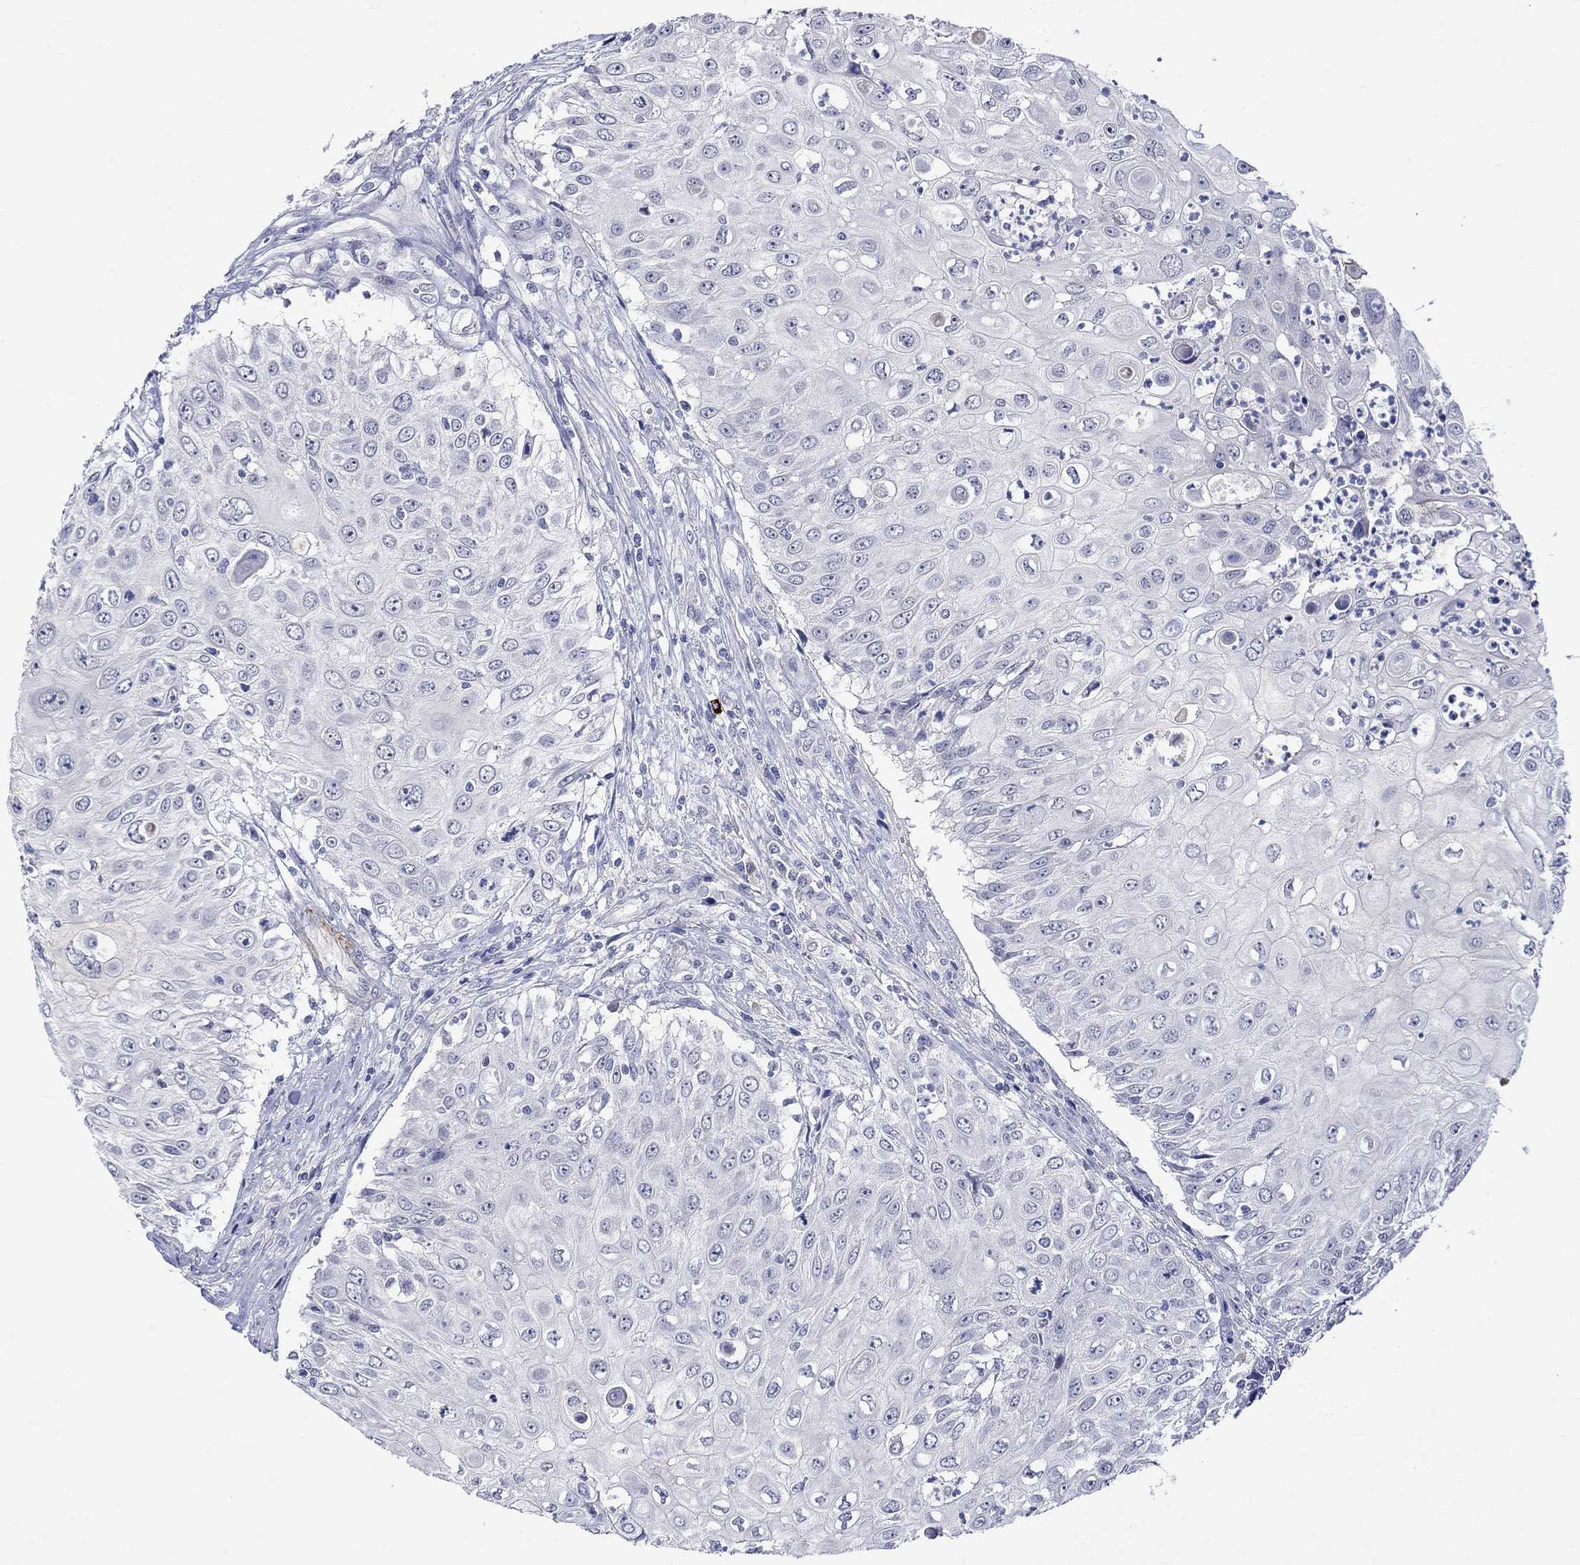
{"staining": {"intensity": "negative", "quantity": "none", "location": "none"}, "tissue": "urothelial cancer", "cell_type": "Tumor cells", "image_type": "cancer", "snomed": [{"axis": "morphology", "description": "Urothelial carcinoma, High grade"}, {"axis": "topography", "description": "Urinary bladder"}], "caption": "Protein analysis of urothelial cancer reveals no significant expression in tumor cells.", "gene": "CRYAB", "patient": {"sex": "female", "age": 79}}